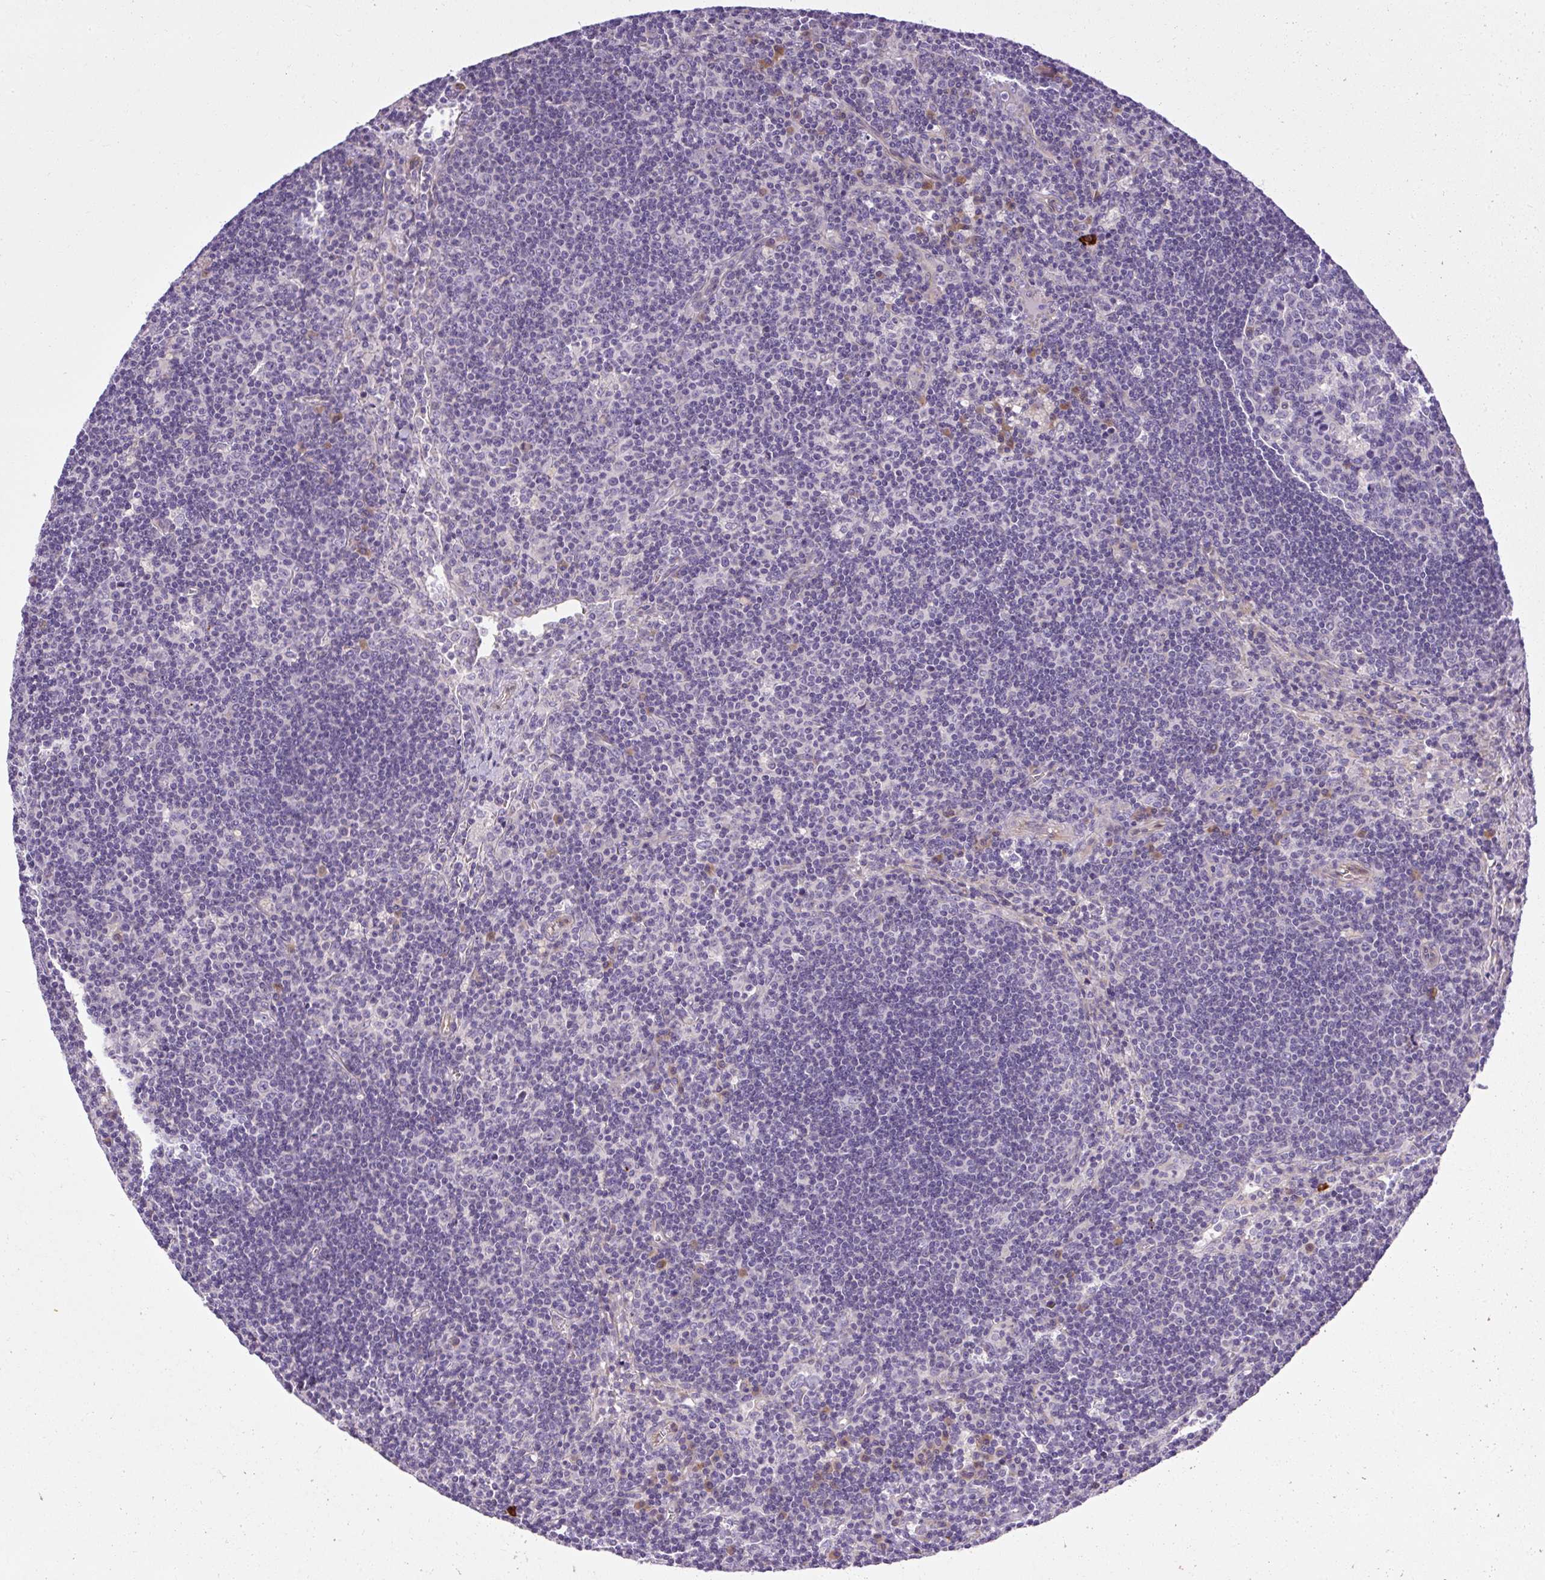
{"staining": {"intensity": "negative", "quantity": "none", "location": "none"}, "tissue": "lymph node", "cell_type": "Germinal center cells", "image_type": "normal", "snomed": [{"axis": "morphology", "description": "Normal tissue, NOS"}, {"axis": "topography", "description": "Lymph node"}], "caption": "The histopathology image displays no significant positivity in germinal center cells of lymph node.", "gene": "FAM149A", "patient": {"sex": "male", "age": 58}}